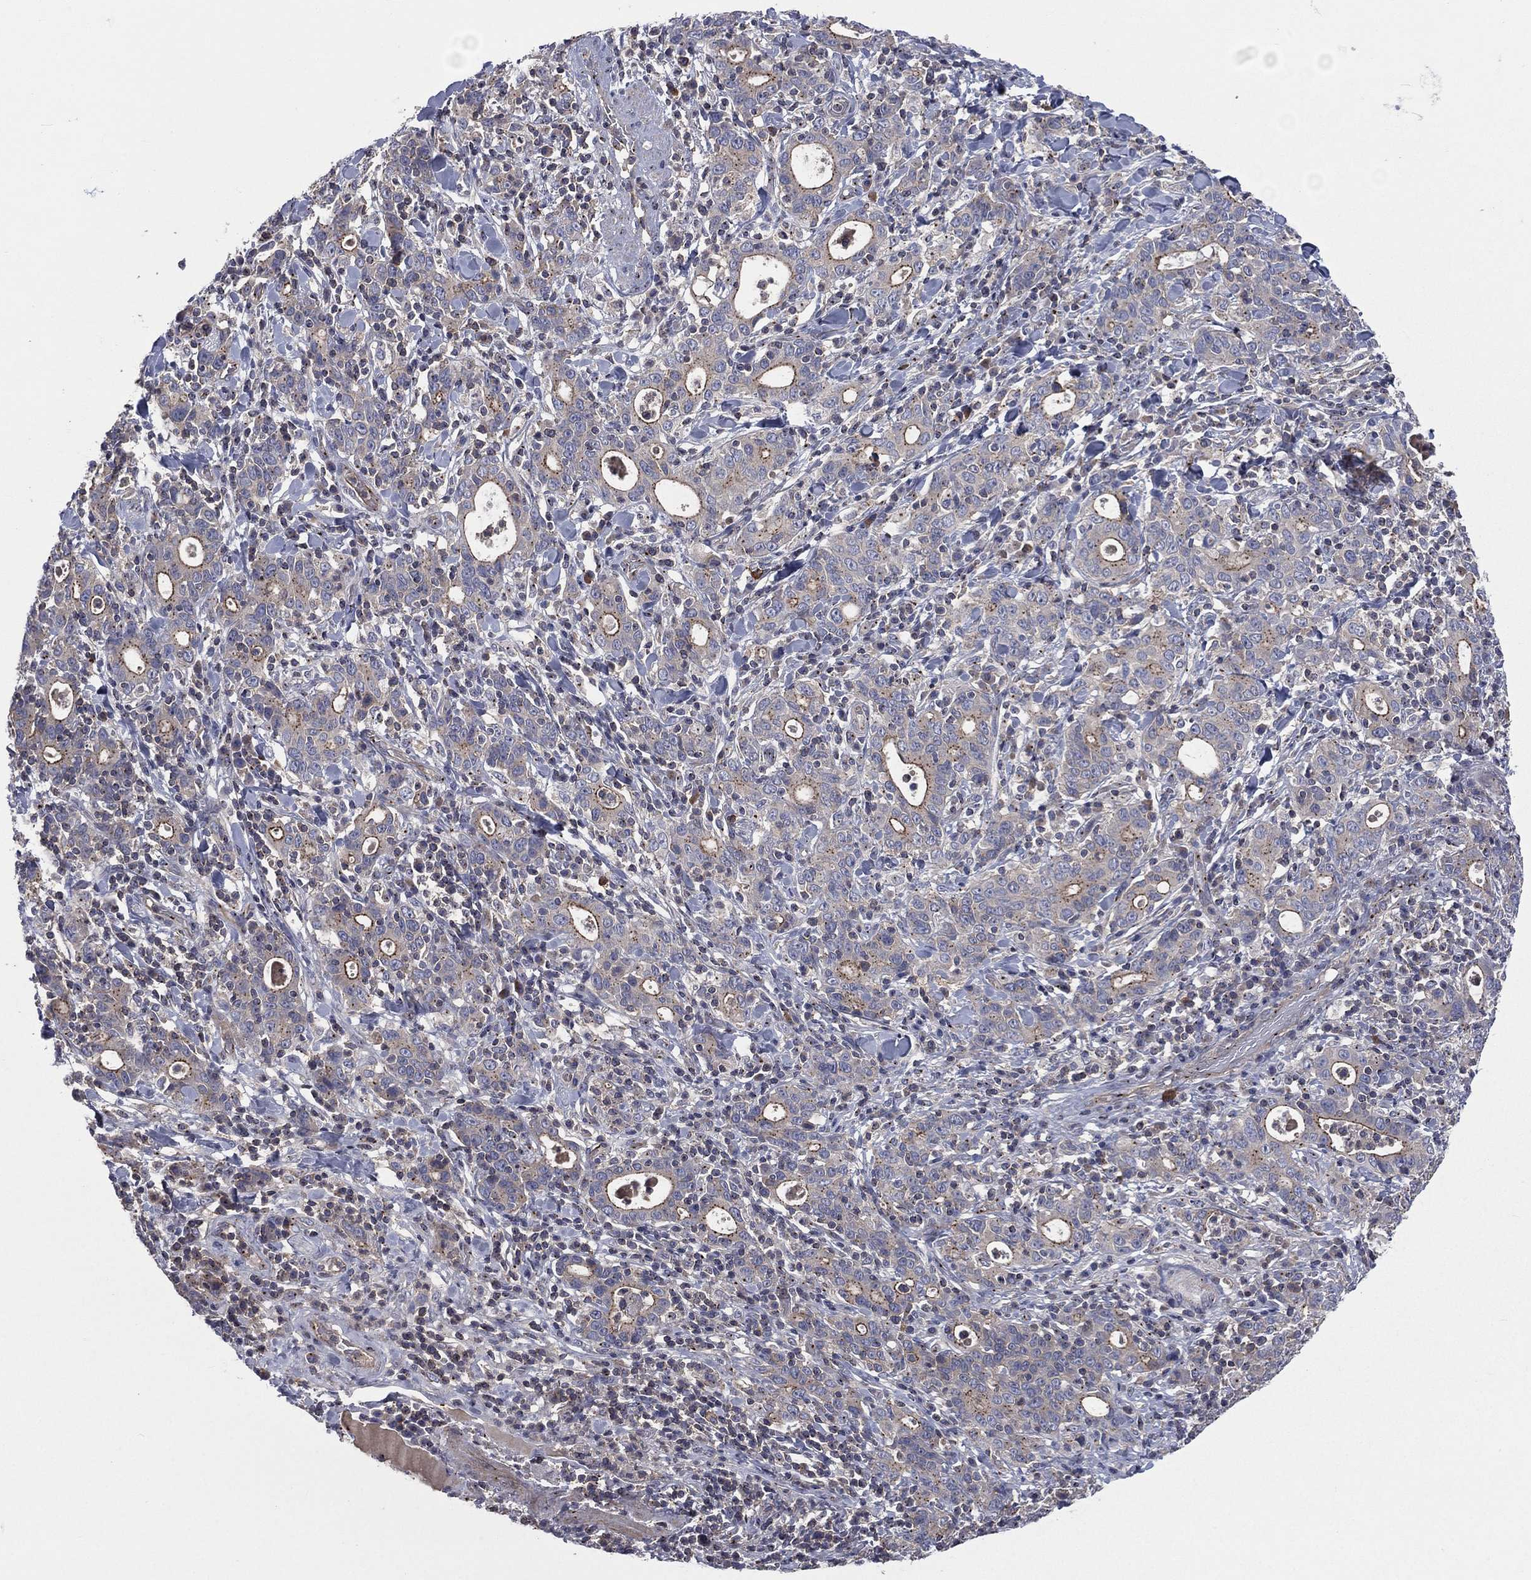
{"staining": {"intensity": "moderate", "quantity": "<25%", "location": "cytoplasmic/membranous"}, "tissue": "stomach cancer", "cell_type": "Tumor cells", "image_type": "cancer", "snomed": [{"axis": "morphology", "description": "Adenocarcinoma, NOS"}, {"axis": "topography", "description": "Stomach"}], "caption": "Stomach cancer (adenocarcinoma) stained with immunohistochemistry (IHC) shows moderate cytoplasmic/membranous staining in approximately <25% of tumor cells. (brown staining indicates protein expression, while blue staining denotes nuclei).", "gene": "CROCC", "patient": {"sex": "male", "age": 79}}